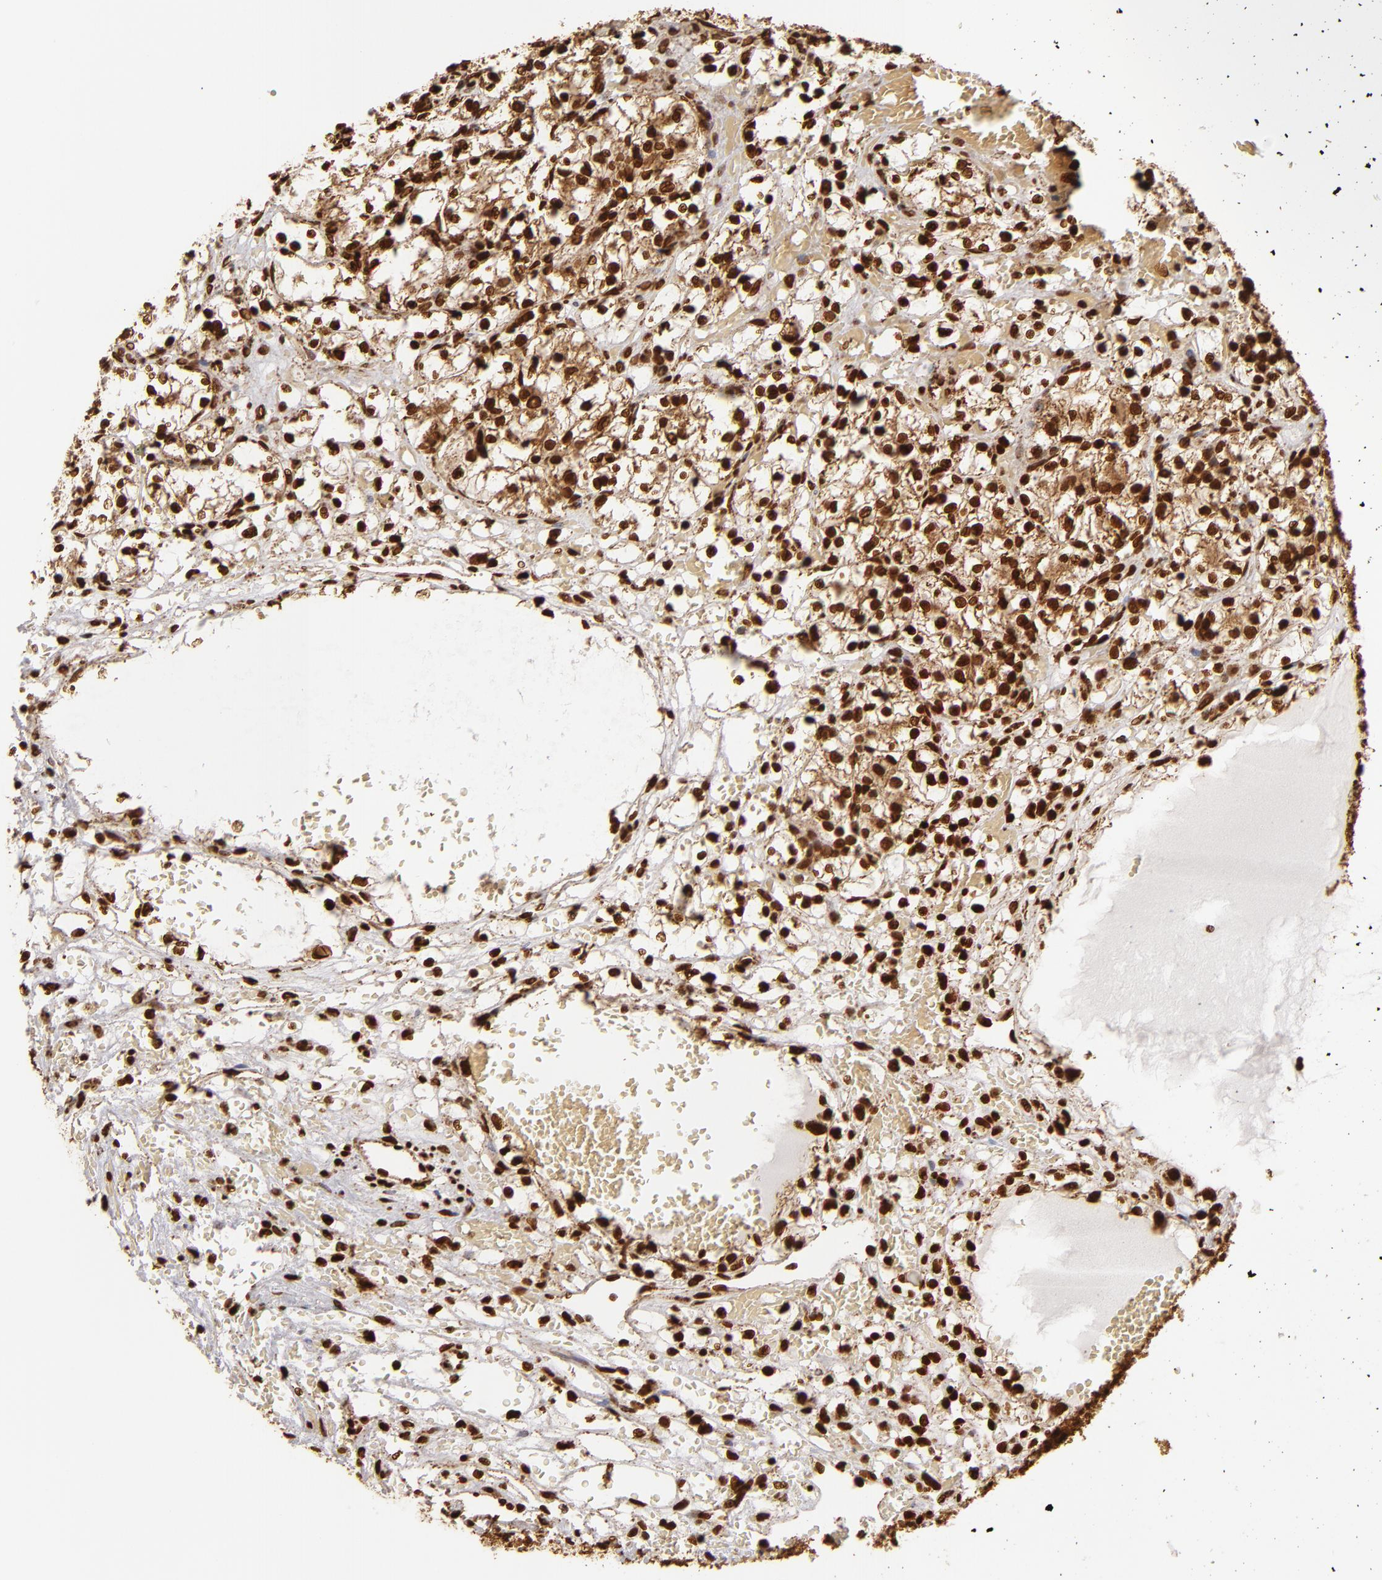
{"staining": {"intensity": "strong", "quantity": ">75%", "location": "nuclear"}, "tissue": "renal cancer", "cell_type": "Tumor cells", "image_type": "cancer", "snomed": [{"axis": "morphology", "description": "Adenocarcinoma, NOS"}, {"axis": "topography", "description": "Kidney"}], "caption": "Brown immunohistochemical staining in human renal cancer demonstrates strong nuclear staining in about >75% of tumor cells. The staining was performed using DAB (3,3'-diaminobenzidine) to visualize the protein expression in brown, while the nuclei were stained in blue with hematoxylin (Magnification: 20x).", "gene": "CUL3", "patient": {"sex": "female", "age": 60}}